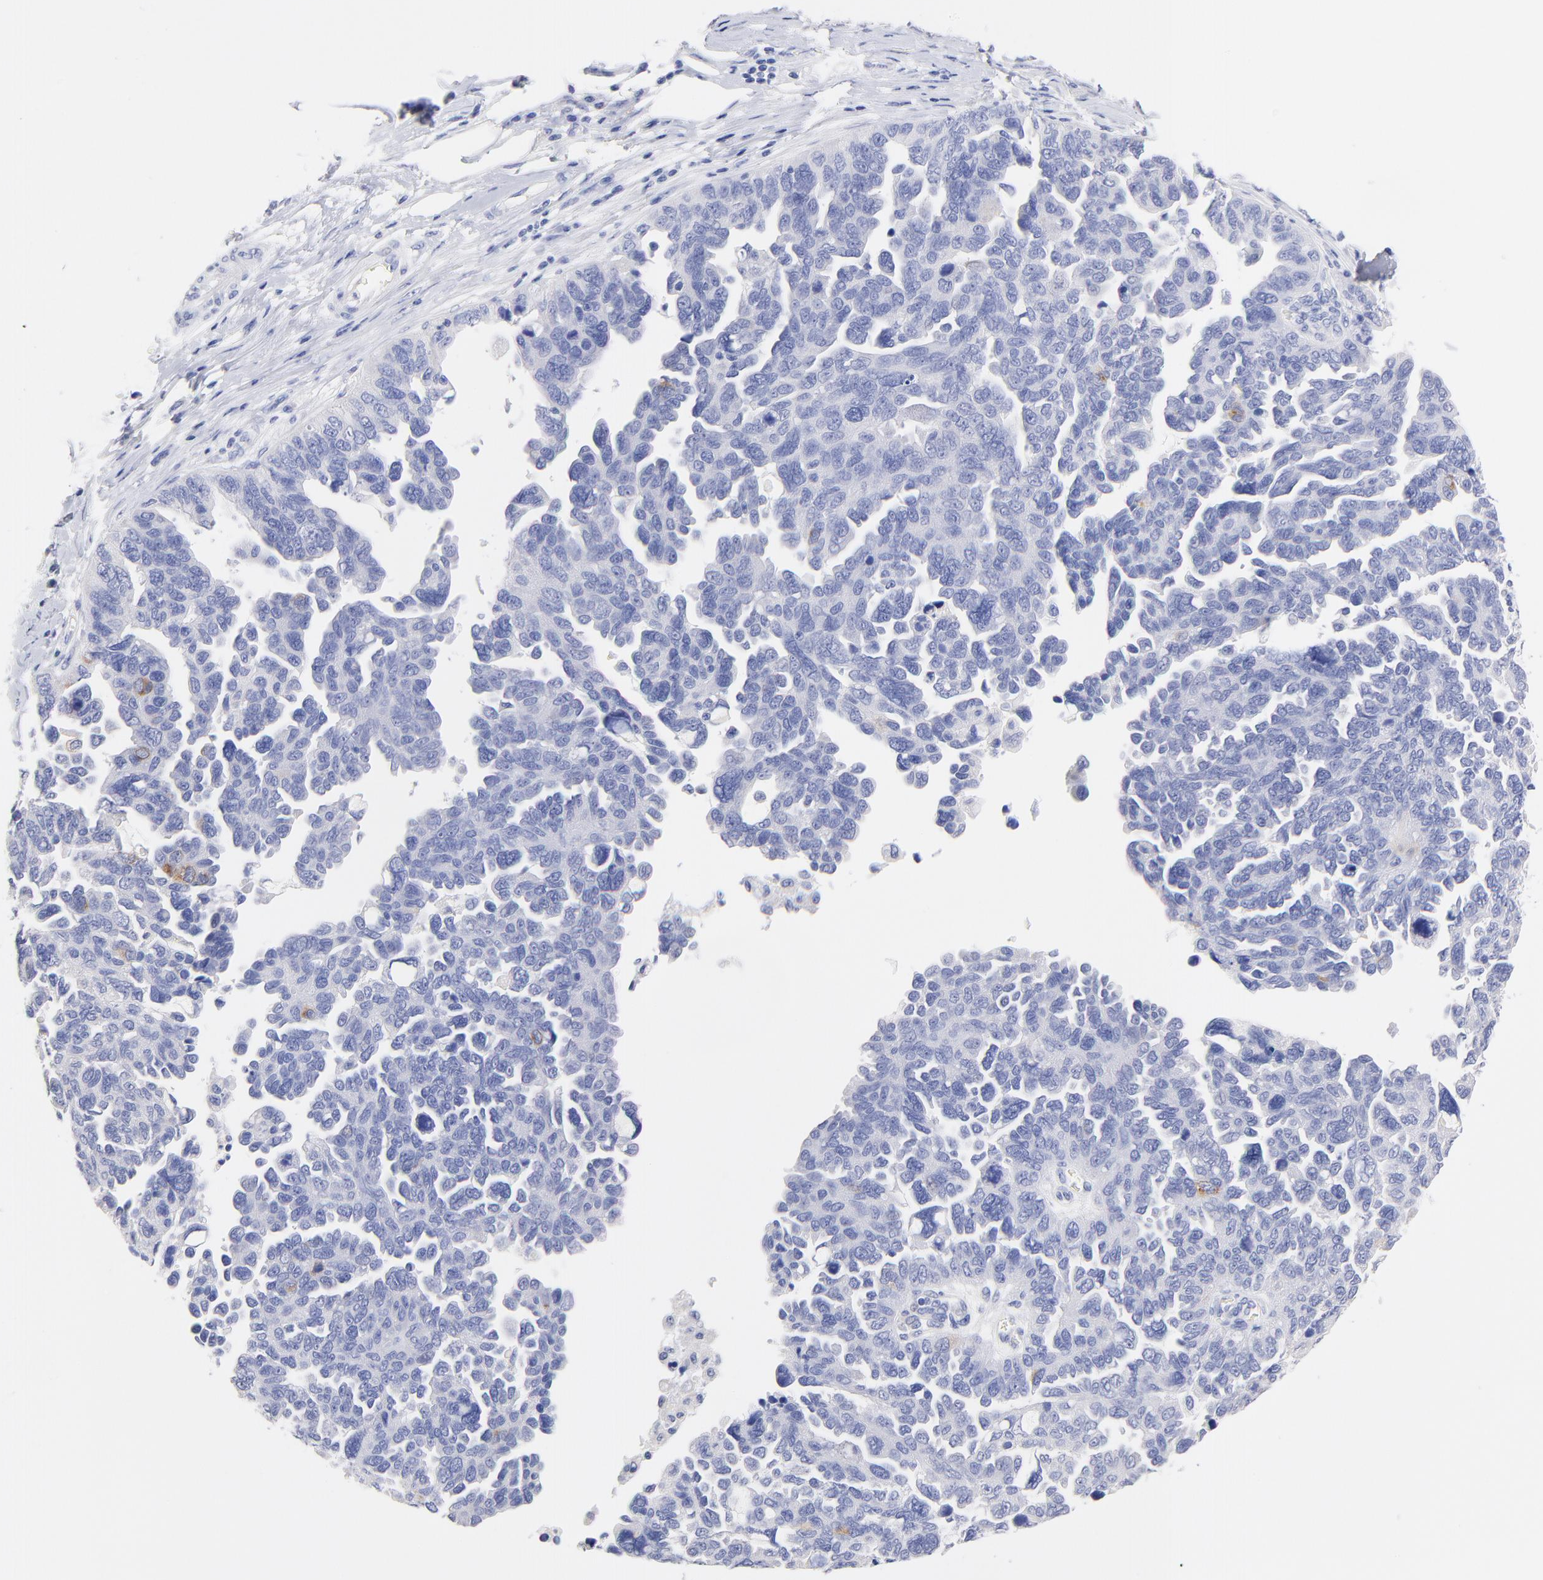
{"staining": {"intensity": "moderate", "quantity": "<25%", "location": "cytoplasmic/membranous"}, "tissue": "ovarian cancer", "cell_type": "Tumor cells", "image_type": "cancer", "snomed": [{"axis": "morphology", "description": "Cystadenocarcinoma, serous, NOS"}, {"axis": "topography", "description": "Ovary"}], "caption": "Approximately <25% of tumor cells in human ovarian serous cystadenocarcinoma reveal moderate cytoplasmic/membranous protein expression as visualized by brown immunohistochemical staining.", "gene": "CFAP57", "patient": {"sex": "female", "age": 64}}